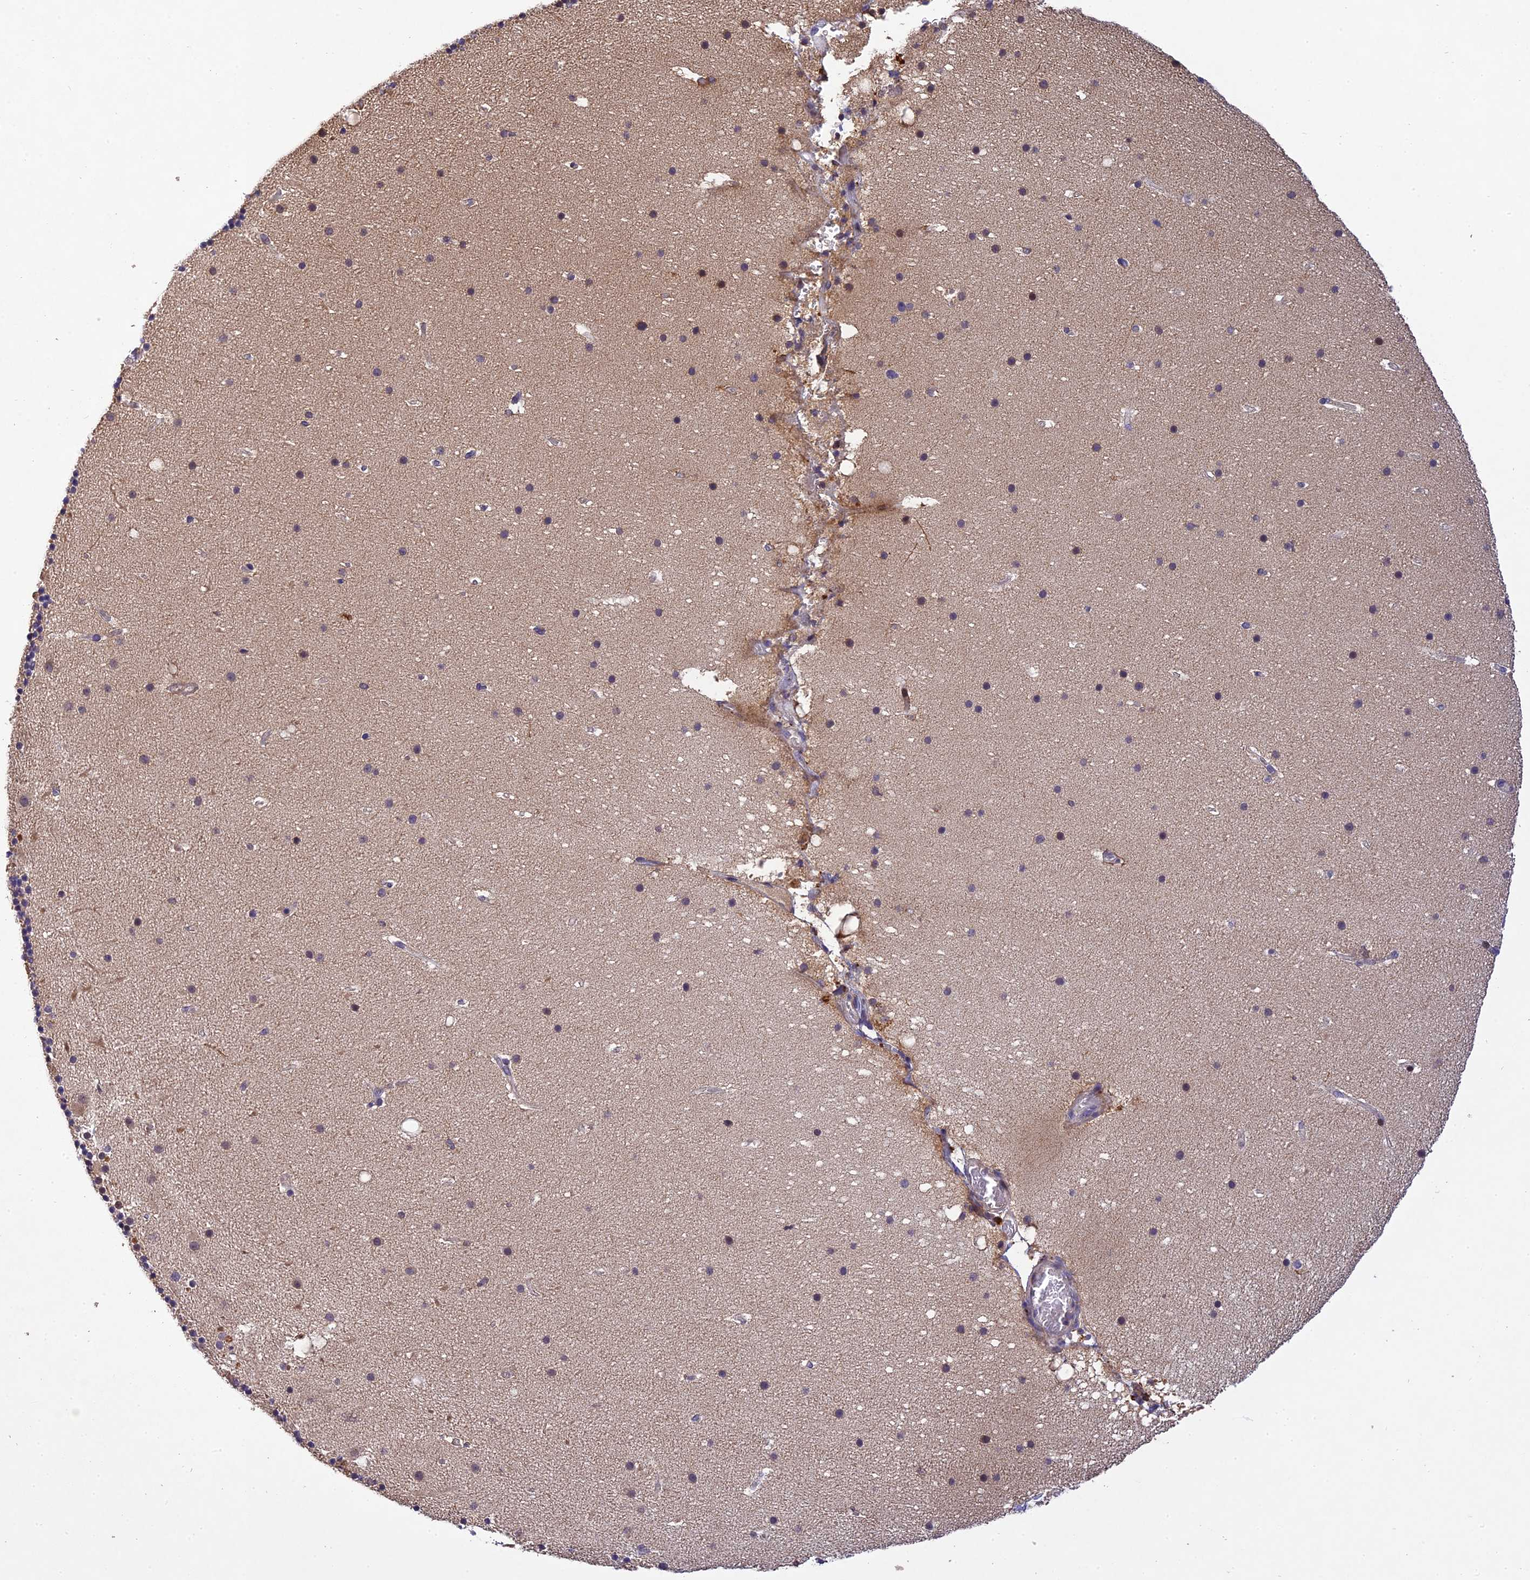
{"staining": {"intensity": "weak", "quantity": "<25%", "location": "cytoplasmic/membranous"}, "tissue": "cerebellum", "cell_type": "Cells in granular layer", "image_type": "normal", "snomed": [{"axis": "morphology", "description": "Normal tissue, NOS"}, {"axis": "topography", "description": "Cerebellum"}], "caption": "A high-resolution image shows immunohistochemistry staining of unremarkable cerebellum, which displays no significant positivity in cells in granular layer. (Brightfield microscopy of DAB (3,3'-diaminobenzidine) immunohistochemistry (IHC) at high magnification).", "gene": "DENND5B", "patient": {"sex": "male", "age": 57}}